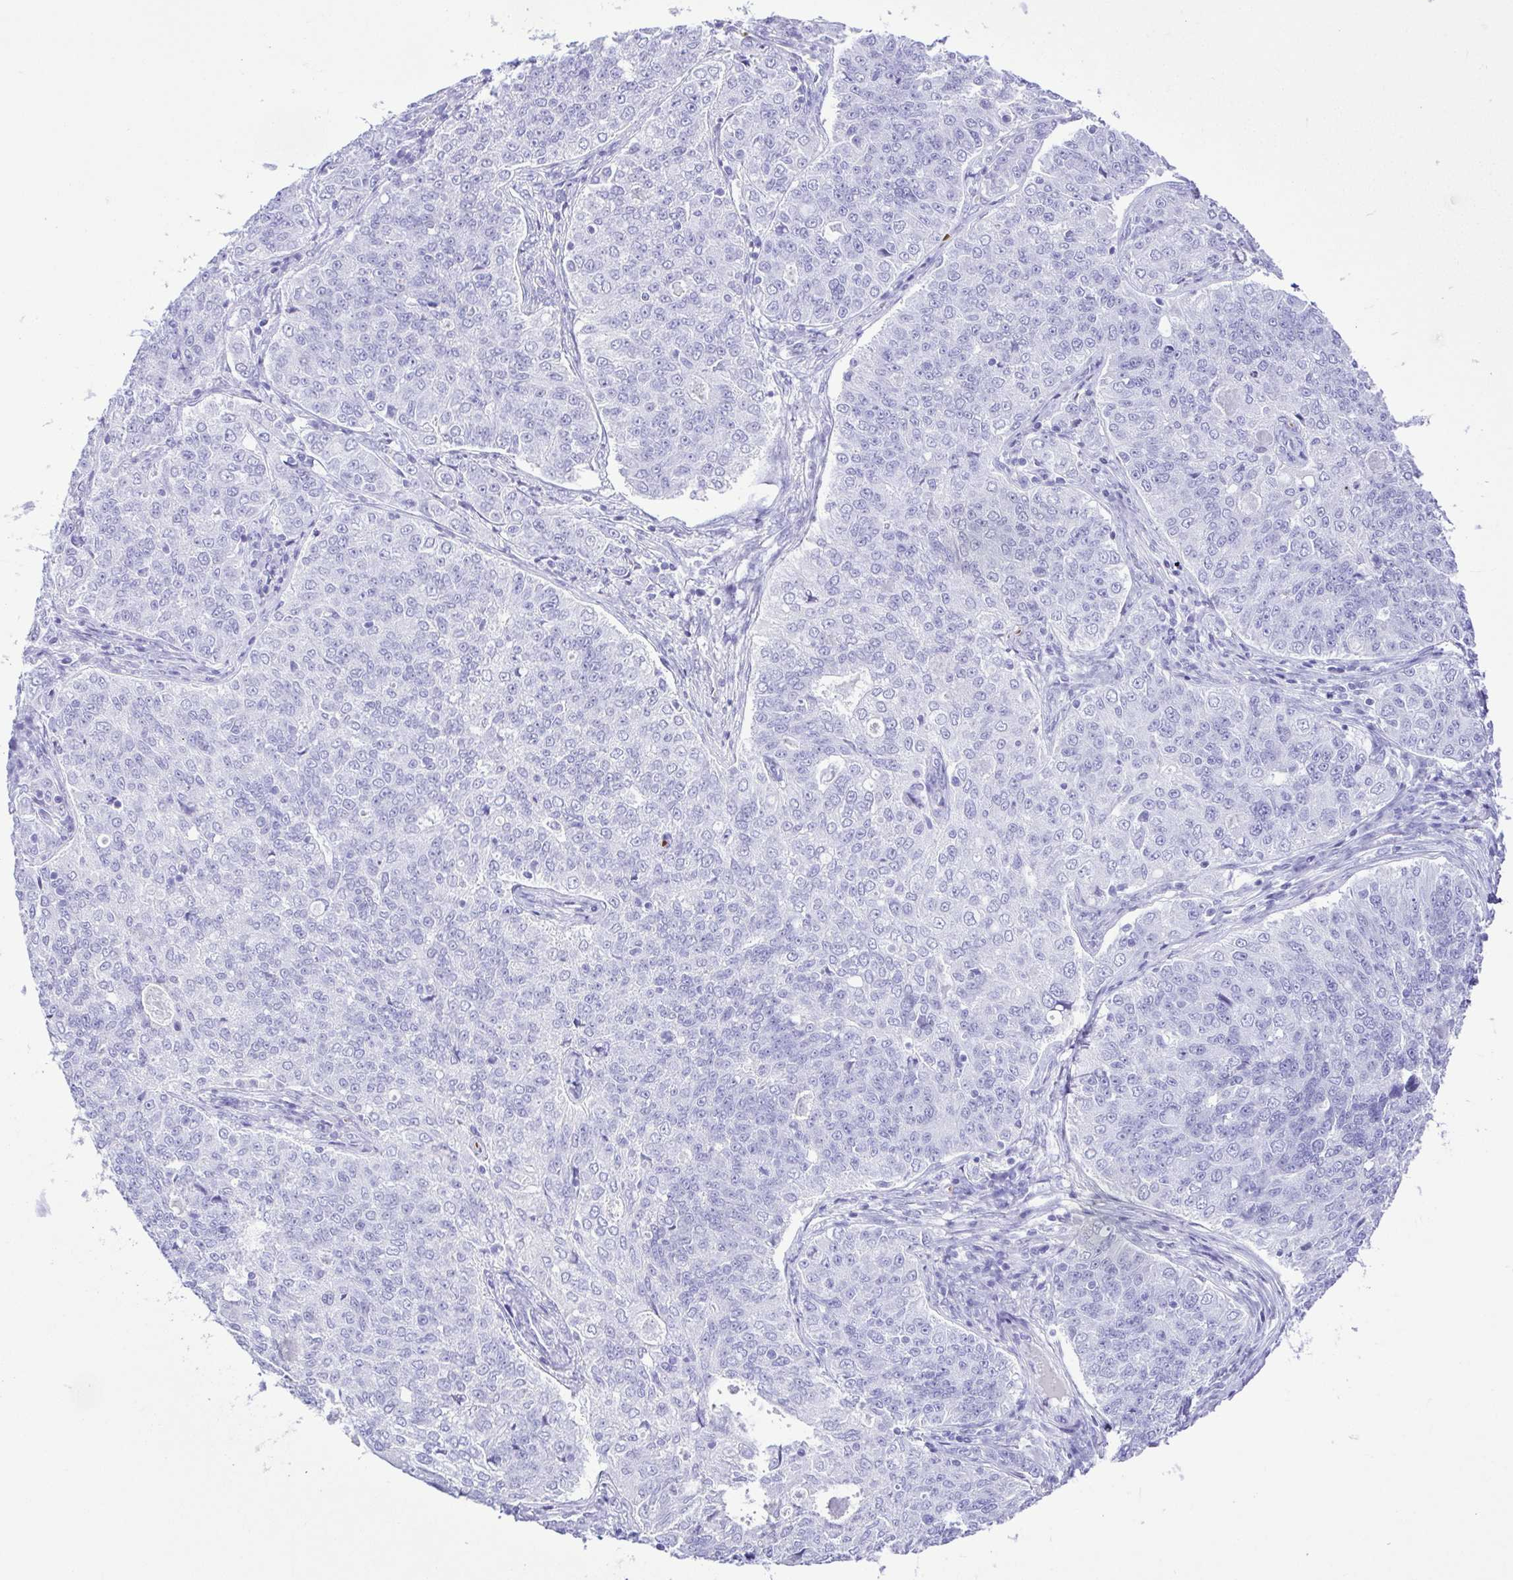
{"staining": {"intensity": "negative", "quantity": "none", "location": "none"}, "tissue": "endometrial cancer", "cell_type": "Tumor cells", "image_type": "cancer", "snomed": [{"axis": "morphology", "description": "Adenocarcinoma, NOS"}, {"axis": "topography", "description": "Endometrium"}], "caption": "Protein analysis of endometrial cancer shows no significant positivity in tumor cells. Brightfield microscopy of immunohistochemistry stained with DAB (brown) and hematoxylin (blue), captured at high magnification.", "gene": "SYT1", "patient": {"sex": "female", "age": 43}}